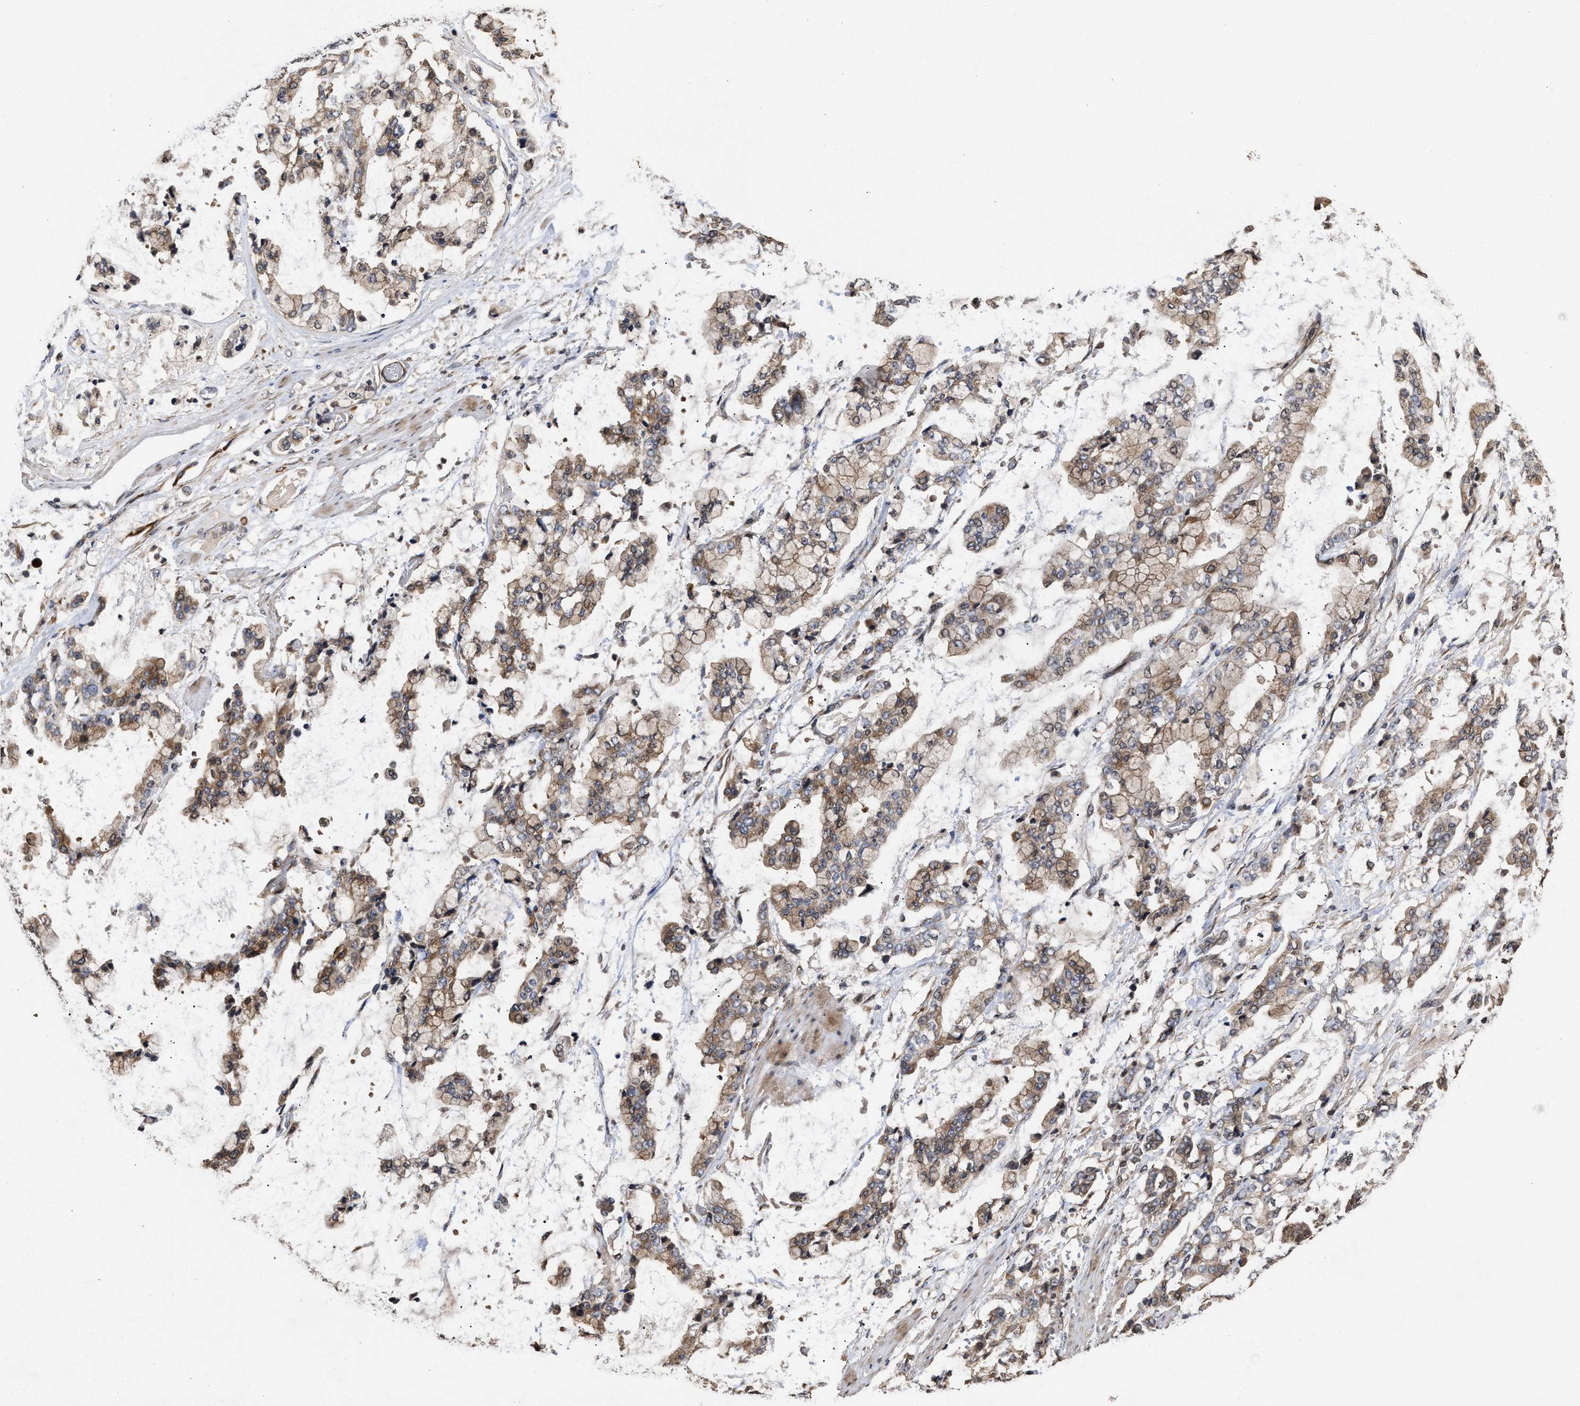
{"staining": {"intensity": "moderate", "quantity": "25%-75%", "location": "cytoplasmic/membranous"}, "tissue": "stomach cancer", "cell_type": "Tumor cells", "image_type": "cancer", "snomed": [{"axis": "morphology", "description": "Normal tissue, NOS"}, {"axis": "morphology", "description": "Adenocarcinoma, NOS"}, {"axis": "topography", "description": "Stomach, upper"}, {"axis": "topography", "description": "Stomach"}], "caption": "This image shows stomach cancer (adenocarcinoma) stained with IHC to label a protein in brown. The cytoplasmic/membranous of tumor cells show moderate positivity for the protein. Nuclei are counter-stained blue.", "gene": "SAR1A", "patient": {"sex": "male", "age": 76}}